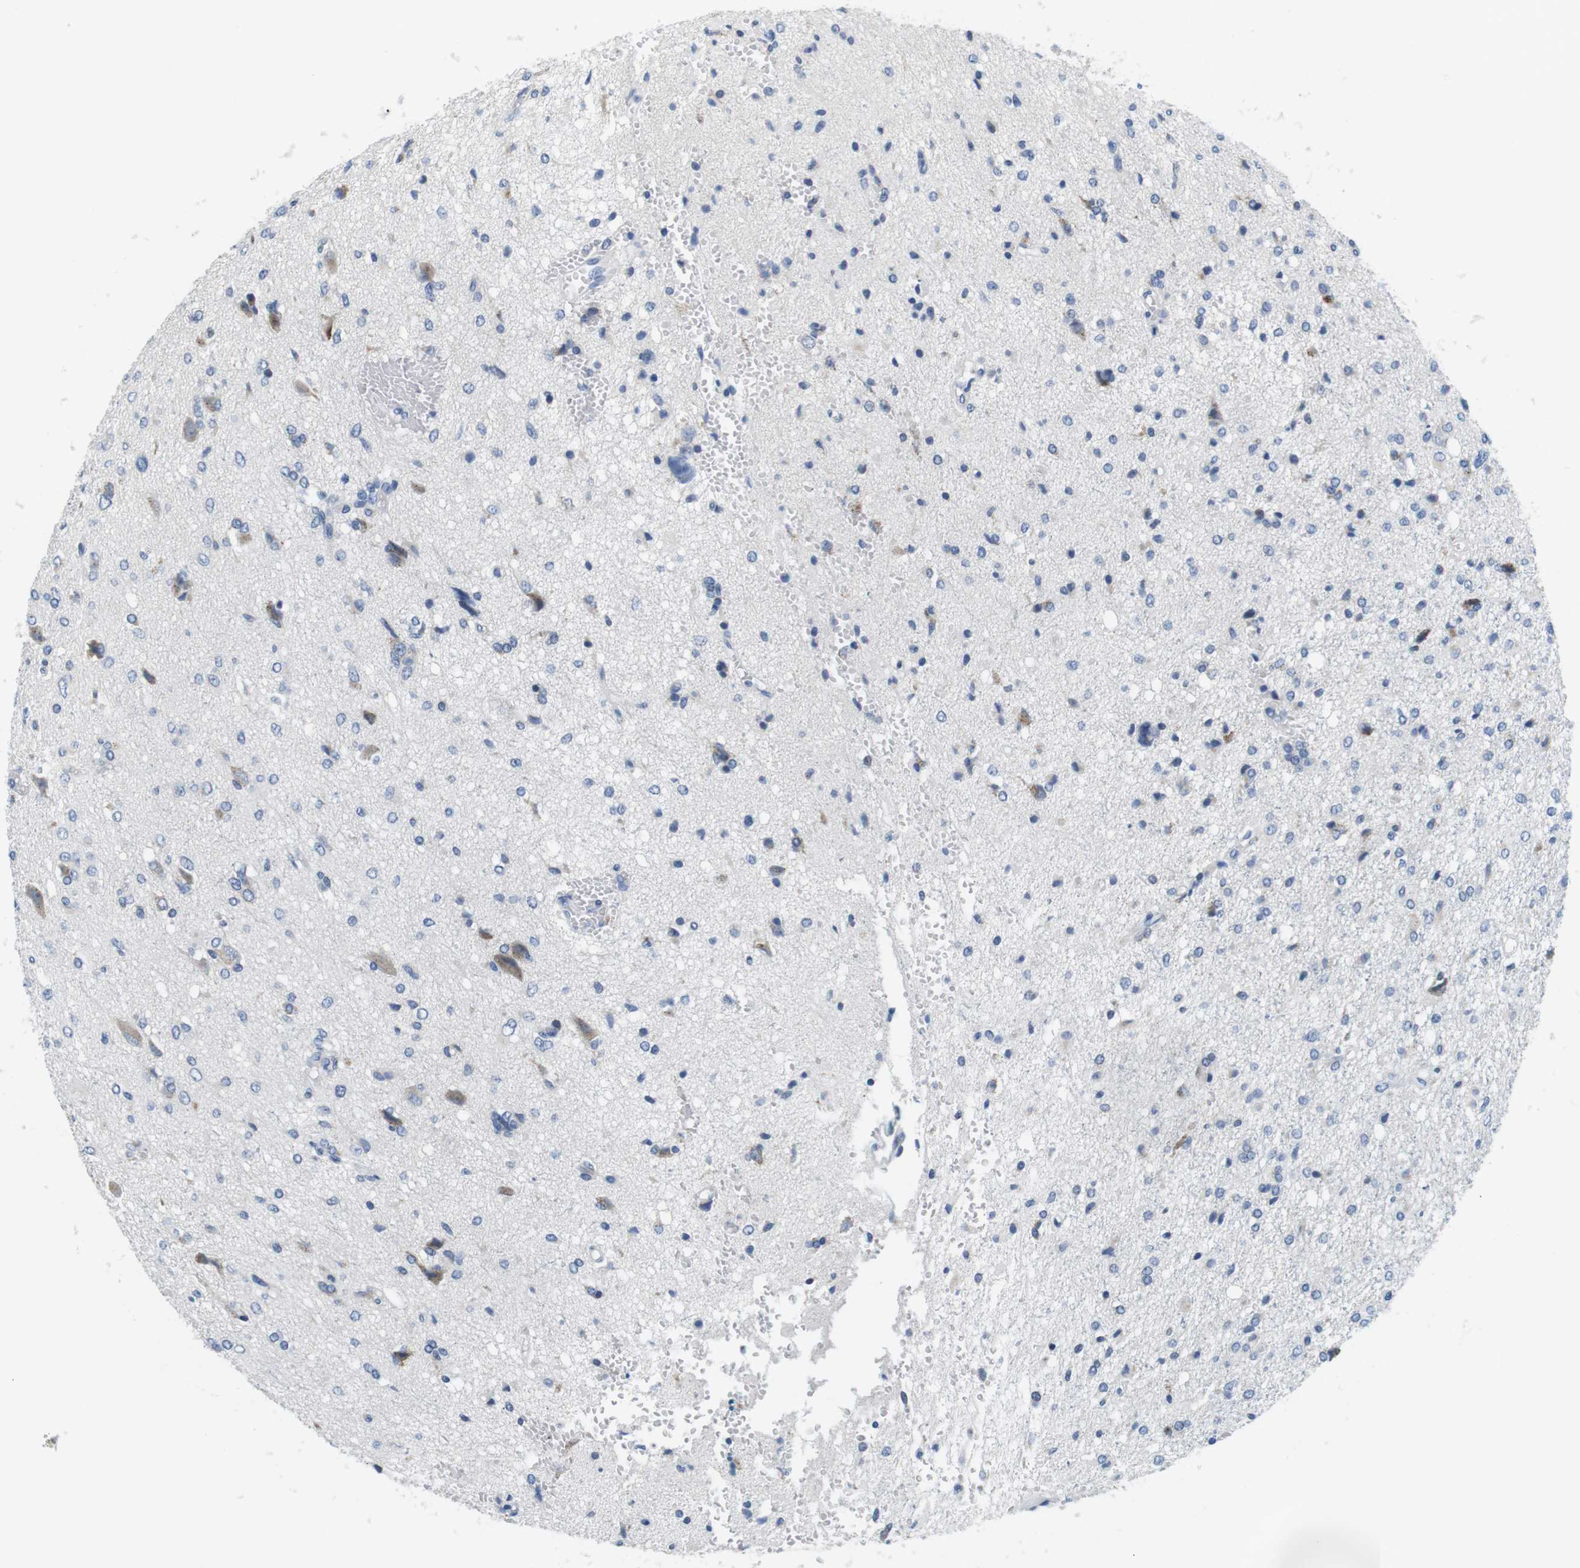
{"staining": {"intensity": "negative", "quantity": "none", "location": "none"}, "tissue": "glioma", "cell_type": "Tumor cells", "image_type": "cancer", "snomed": [{"axis": "morphology", "description": "Glioma, malignant, High grade"}, {"axis": "topography", "description": "Brain"}], "caption": "High magnification brightfield microscopy of glioma stained with DAB (3,3'-diaminobenzidine) (brown) and counterstained with hematoxylin (blue): tumor cells show no significant staining. Nuclei are stained in blue.", "gene": "CNGA2", "patient": {"sex": "female", "age": 59}}